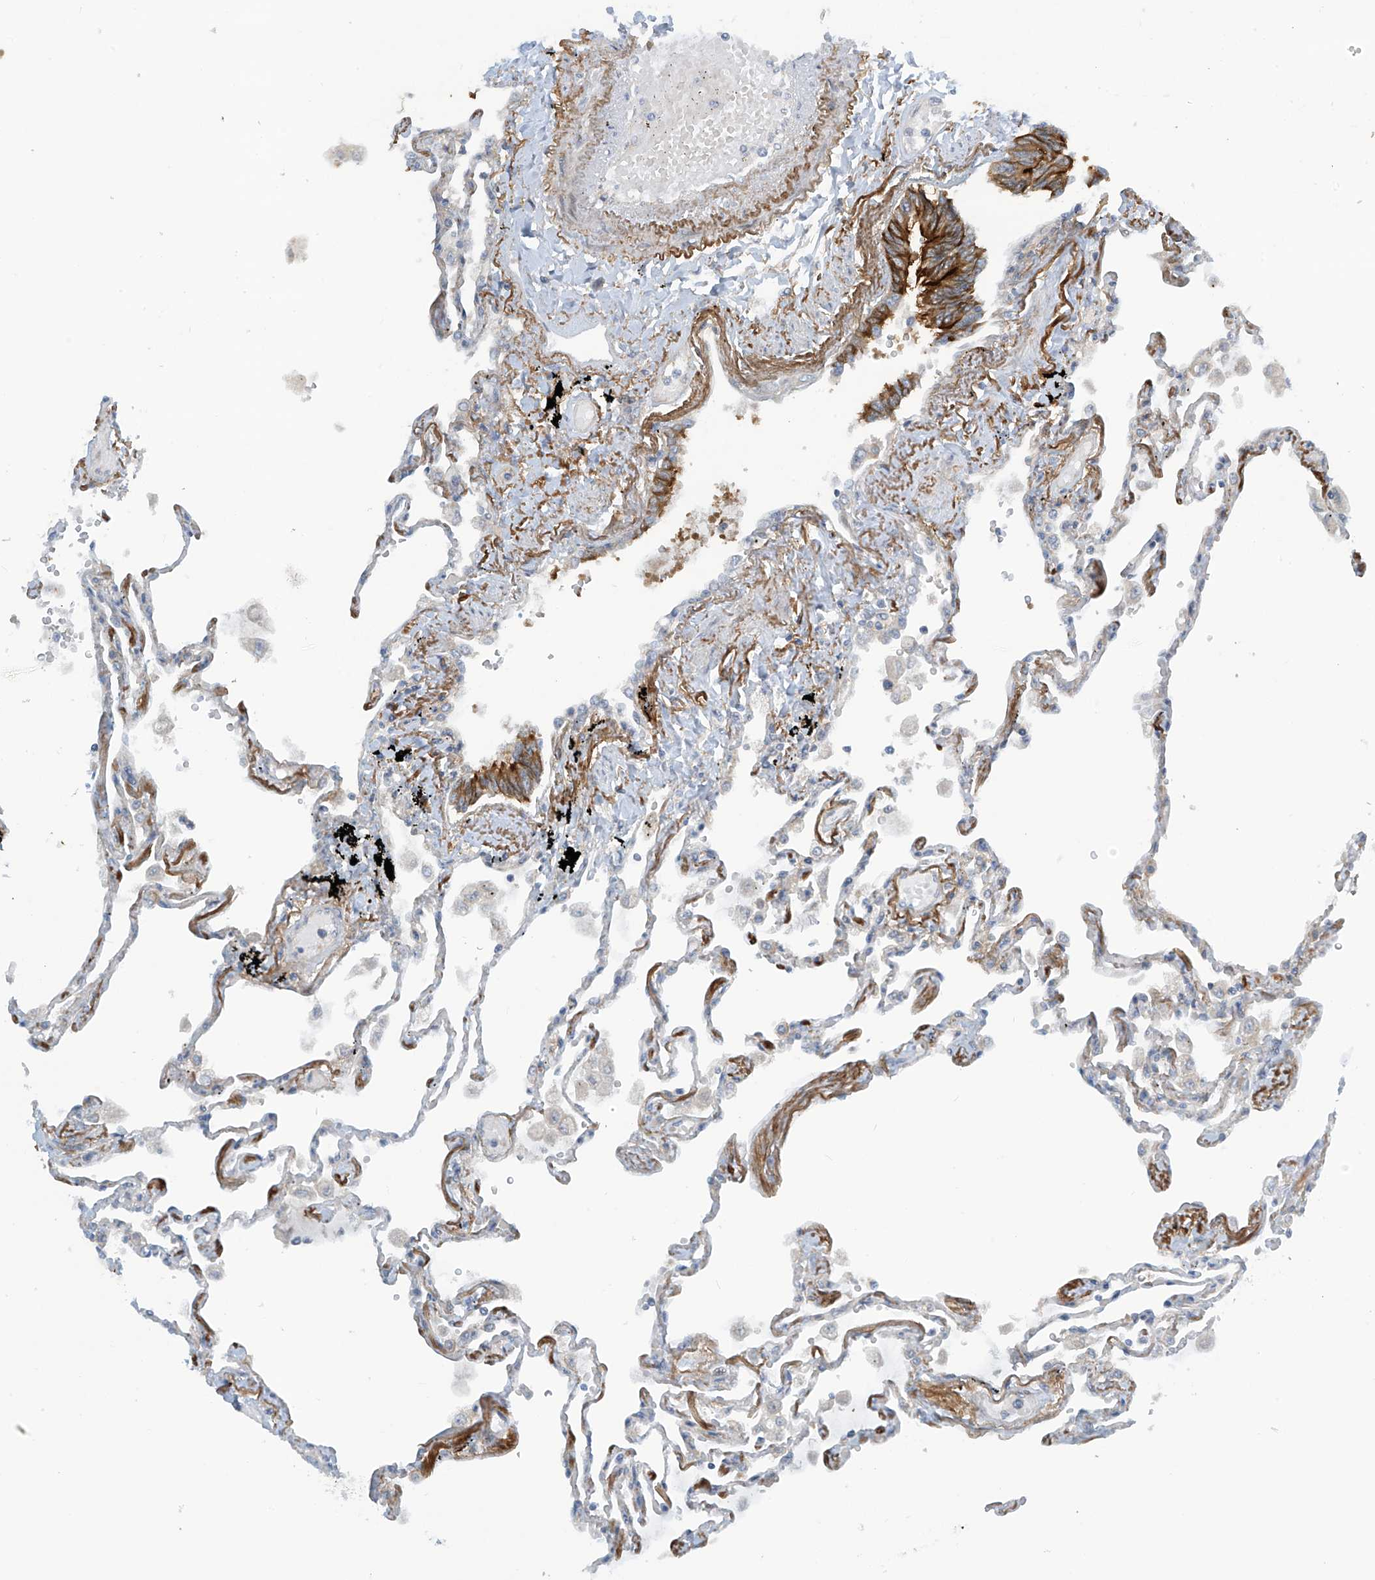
{"staining": {"intensity": "weak", "quantity": "<25%", "location": "cytoplasmic/membranous"}, "tissue": "lung", "cell_type": "Alveolar cells", "image_type": "normal", "snomed": [{"axis": "morphology", "description": "Normal tissue, NOS"}, {"axis": "topography", "description": "Lung"}], "caption": "This is a micrograph of immunohistochemistry staining of benign lung, which shows no staining in alveolar cells. Nuclei are stained in blue.", "gene": "FSD1L", "patient": {"sex": "female", "age": 67}}